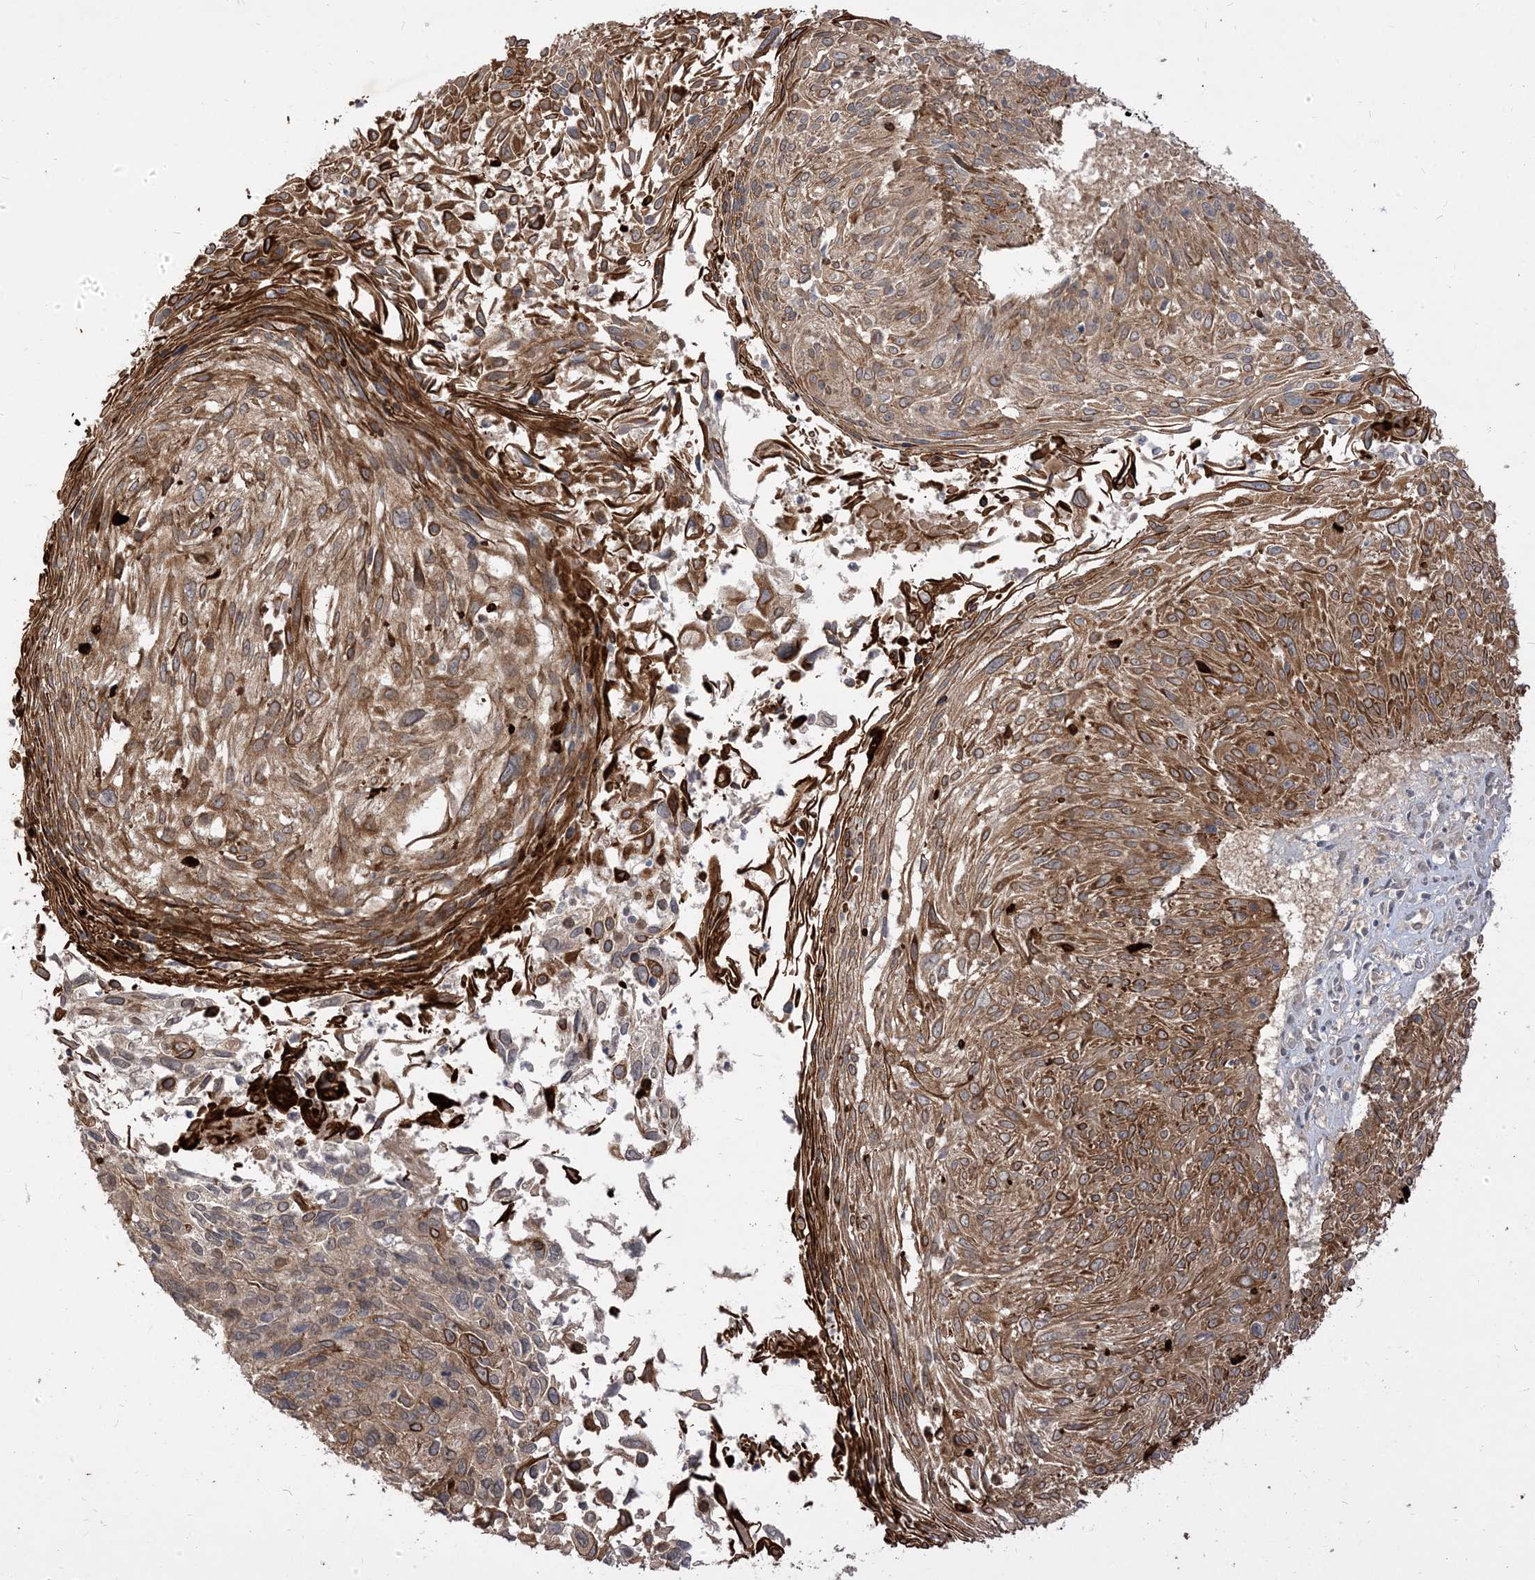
{"staining": {"intensity": "moderate", "quantity": ">75%", "location": "cytoplasmic/membranous"}, "tissue": "cervical cancer", "cell_type": "Tumor cells", "image_type": "cancer", "snomed": [{"axis": "morphology", "description": "Squamous cell carcinoma, NOS"}, {"axis": "topography", "description": "Cervix"}], "caption": "An image of human cervical squamous cell carcinoma stained for a protein shows moderate cytoplasmic/membranous brown staining in tumor cells.", "gene": "TBCC", "patient": {"sex": "female", "age": 51}}